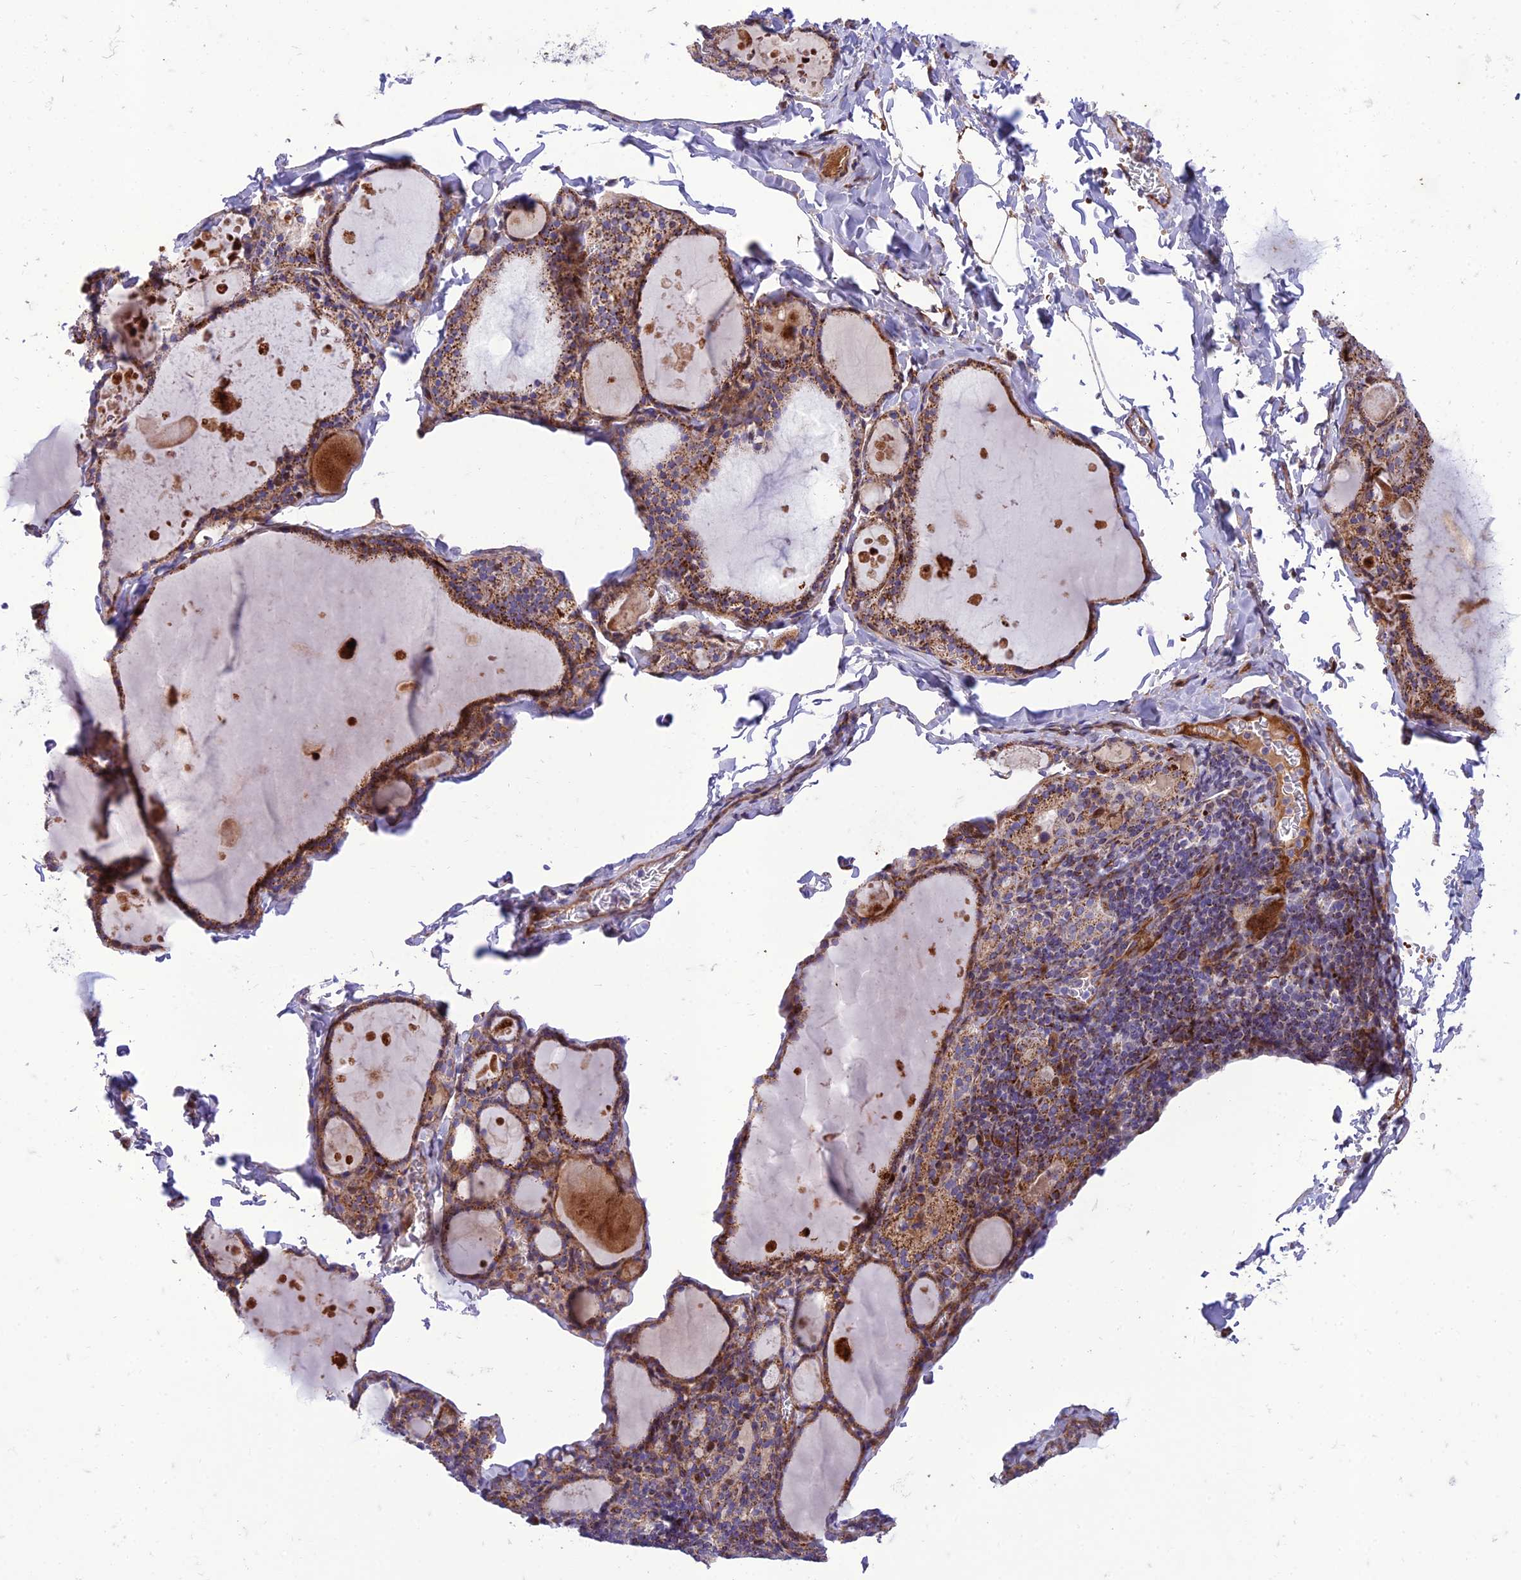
{"staining": {"intensity": "moderate", "quantity": ">75%", "location": "cytoplasmic/membranous"}, "tissue": "thyroid gland", "cell_type": "Glandular cells", "image_type": "normal", "snomed": [{"axis": "morphology", "description": "Normal tissue, NOS"}, {"axis": "topography", "description": "Thyroid gland"}], "caption": "An immunohistochemistry (IHC) micrograph of benign tissue is shown. Protein staining in brown highlights moderate cytoplasmic/membranous positivity in thyroid gland within glandular cells.", "gene": "SEL1L3", "patient": {"sex": "male", "age": 56}}